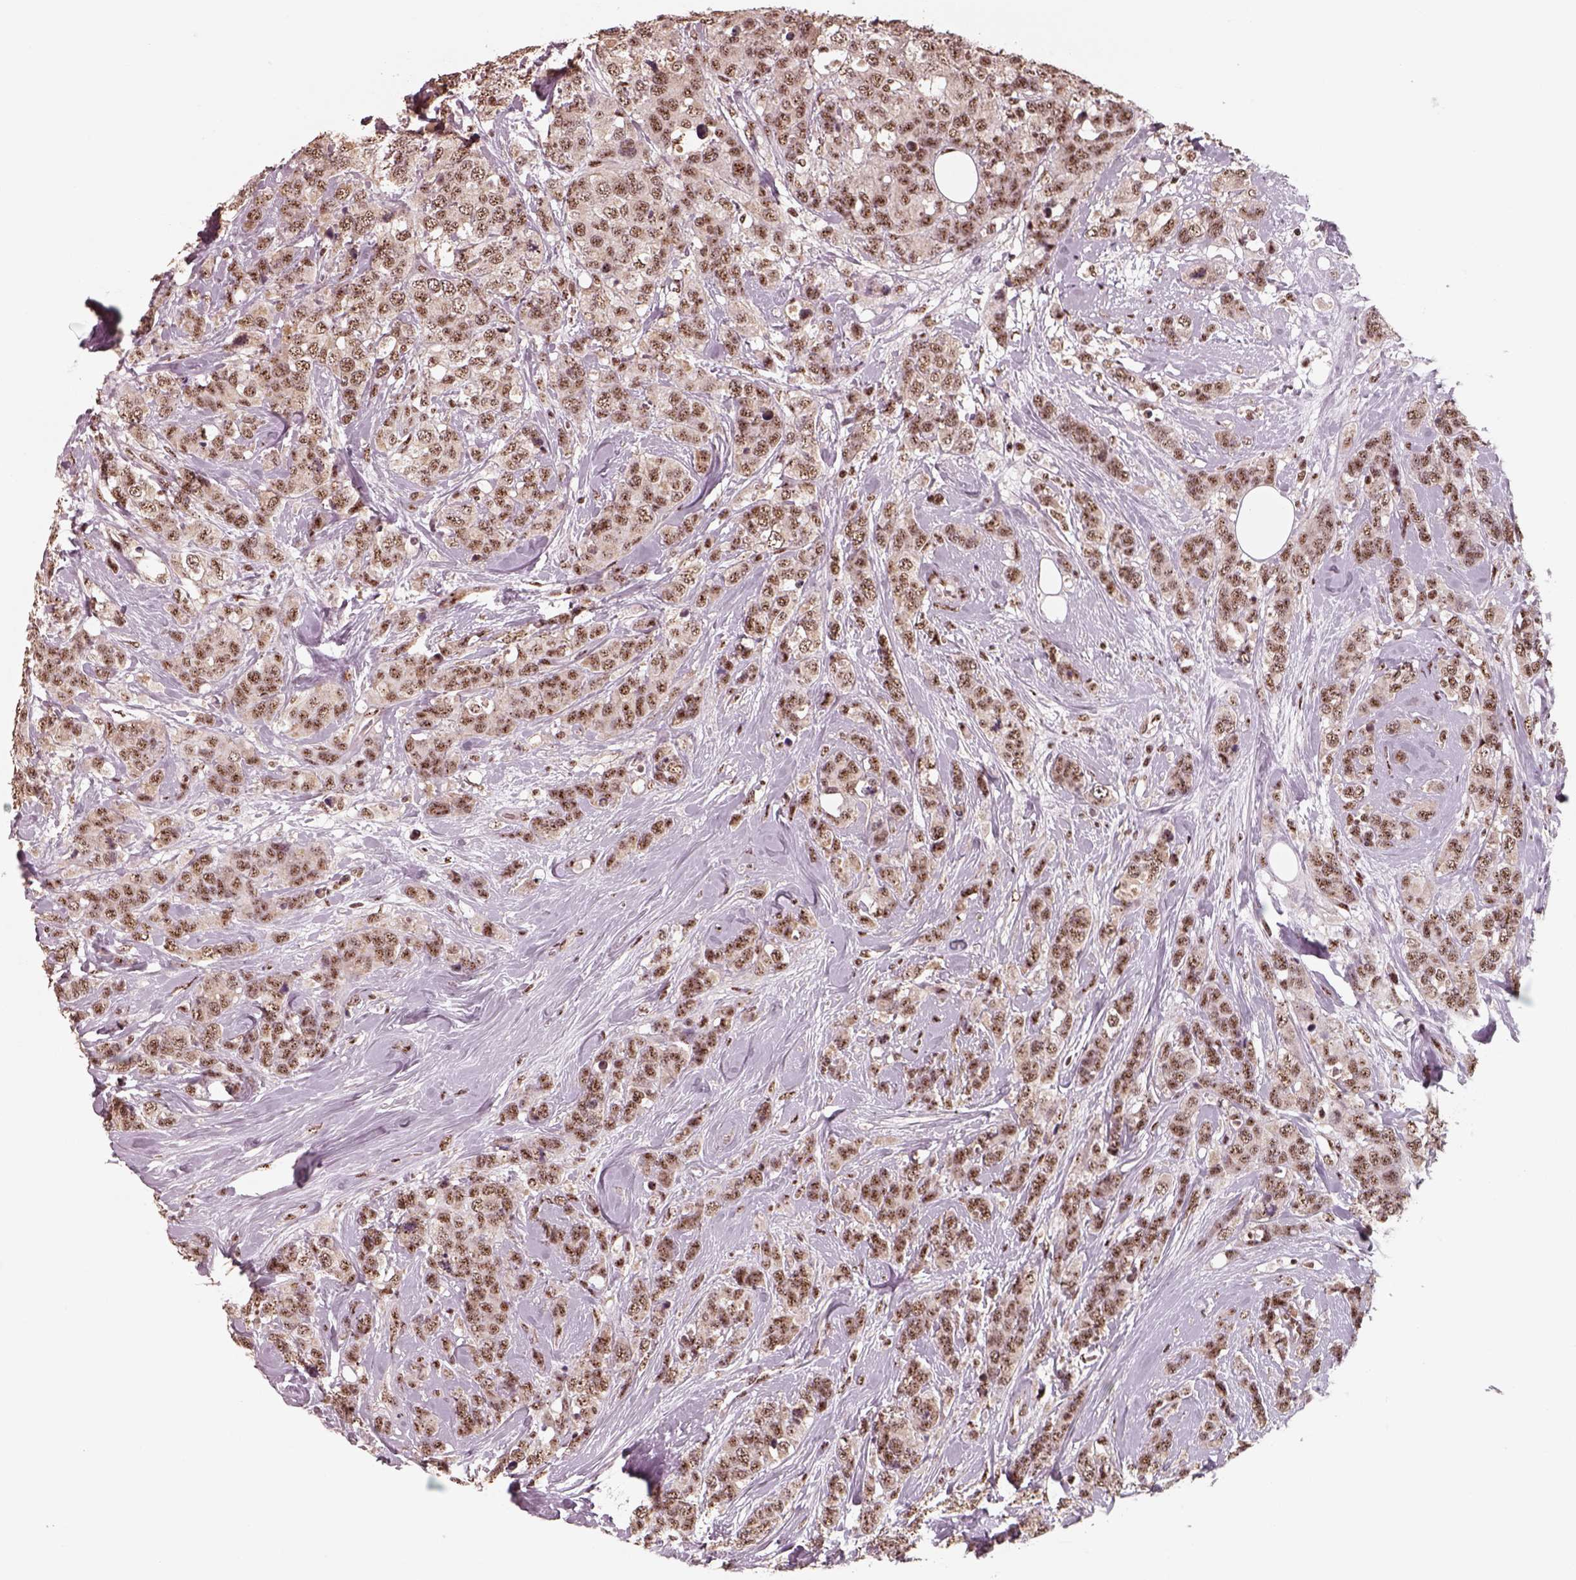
{"staining": {"intensity": "moderate", "quantity": ">75%", "location": "nuclear"}, "tissue": "breast cancer", "cell_type": "Tumor cells", "image_type": "cancer", "snomed": [{"axis": "morphology", "description": "Lobular carcinoma"}, {"axis": "topography", "description": "Breast"}], "caption": "High-magnification brightfield microscopy of breast lobular carcinoma stained with DAB (3,3'-diaminobenzidine) (brown) and counterstained with hematoxylin (blue). tumor cells exhibit moderate nuclear staining is seen in approximately>75% of cells.", "gene": "ATXN7L3", "patient": {"sex": "female", "age": 59}}